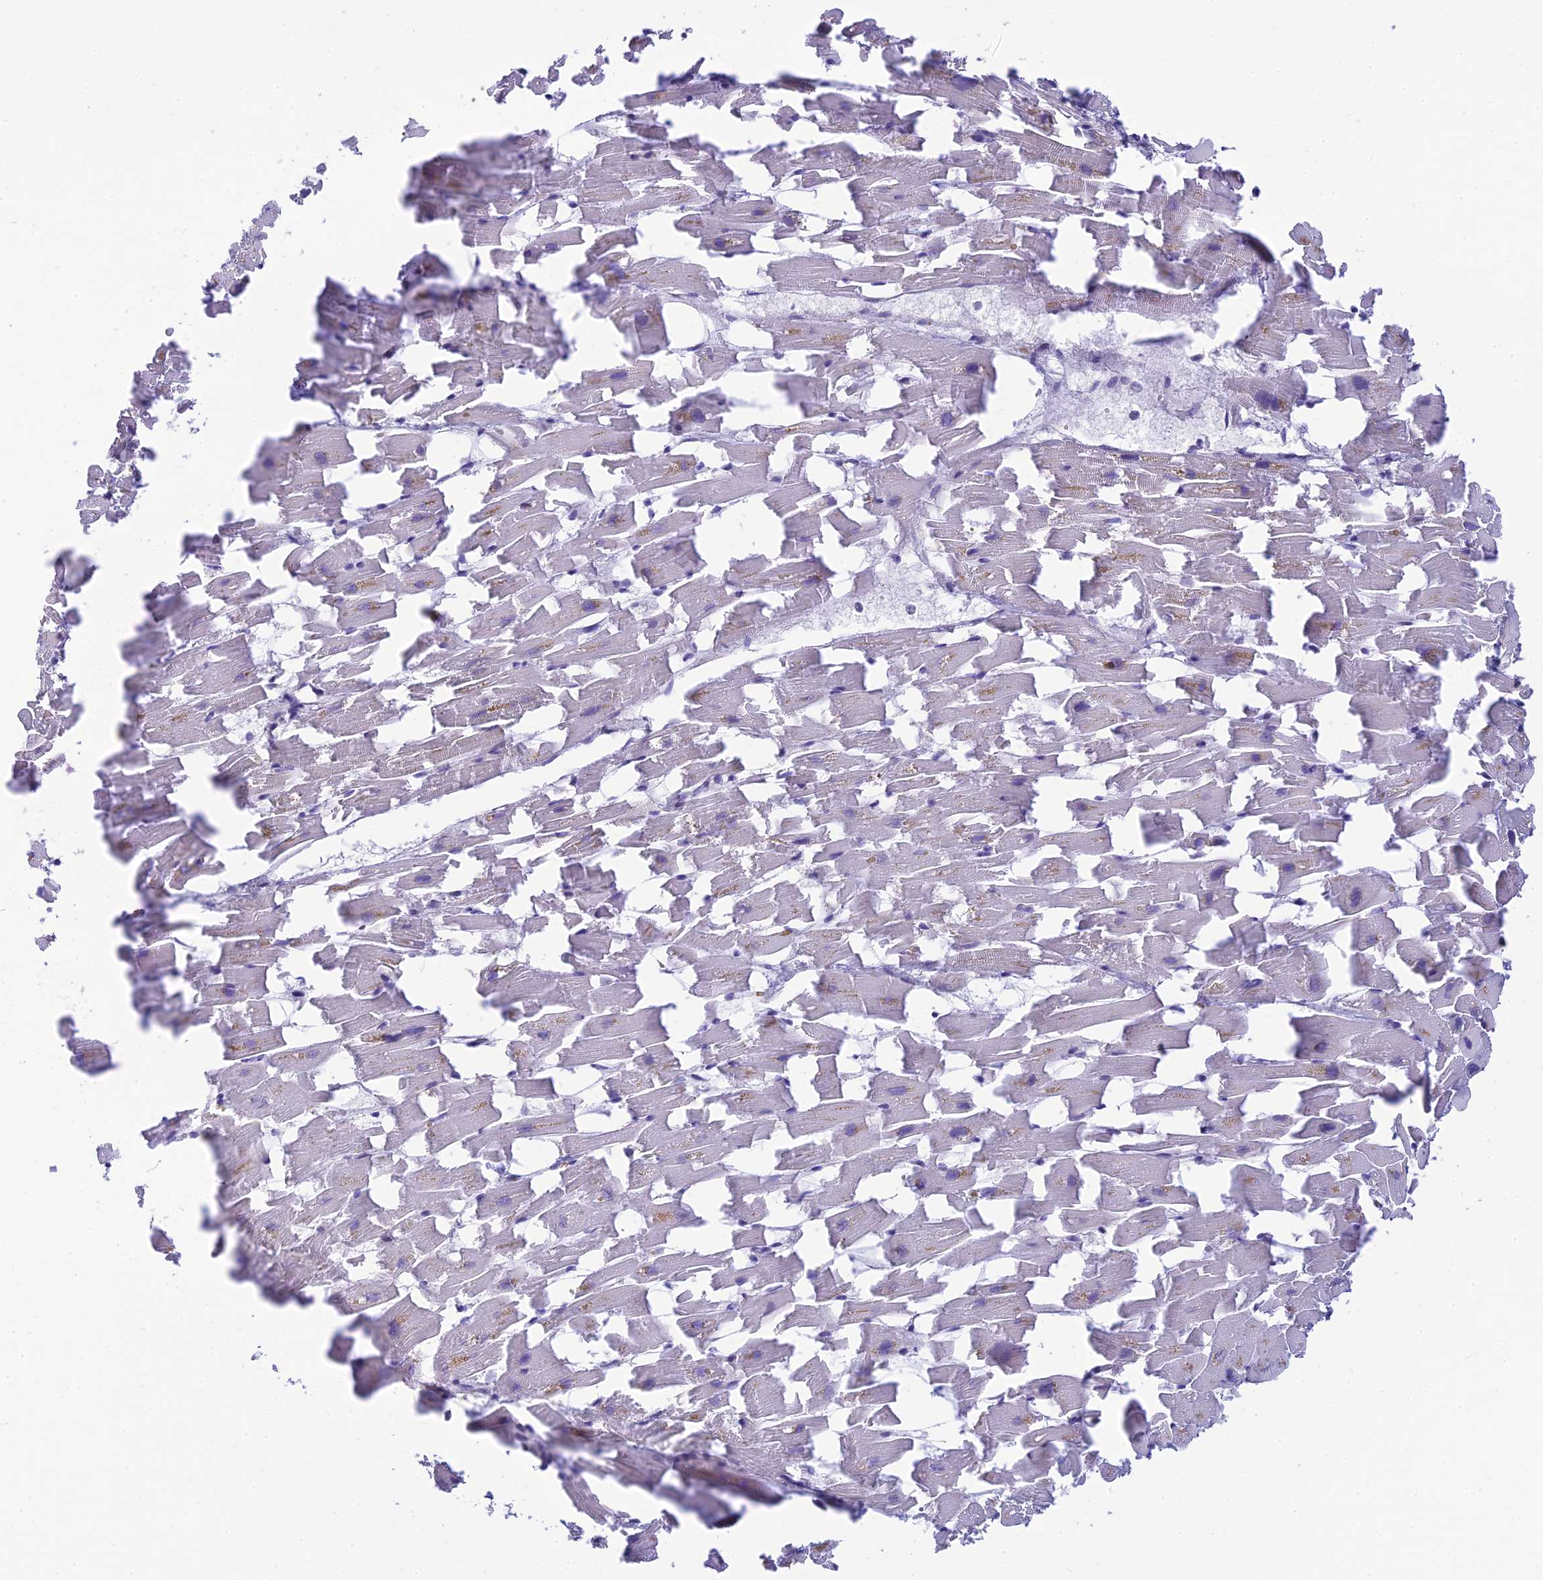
{"staining": {"intensity": "negative", "quantity": "none", "location": "none"}, "tissue": "heart muscle", "cell_type": "Cardiomyocytes", "image_type": "normal", "snomed": [{"axis": "morphology", "description": "Normal tissue, NOS"}, {"axis": "topography", "description": "Heart"}], "caption": "There is no significant positivity in cardiomyocytes of heart muscle. (DAB immunohistochemistry visualized using brightfield microscopy, high magnification).", "gene": "SKIC8", "patient": {"sex": "female", "age": 64}}